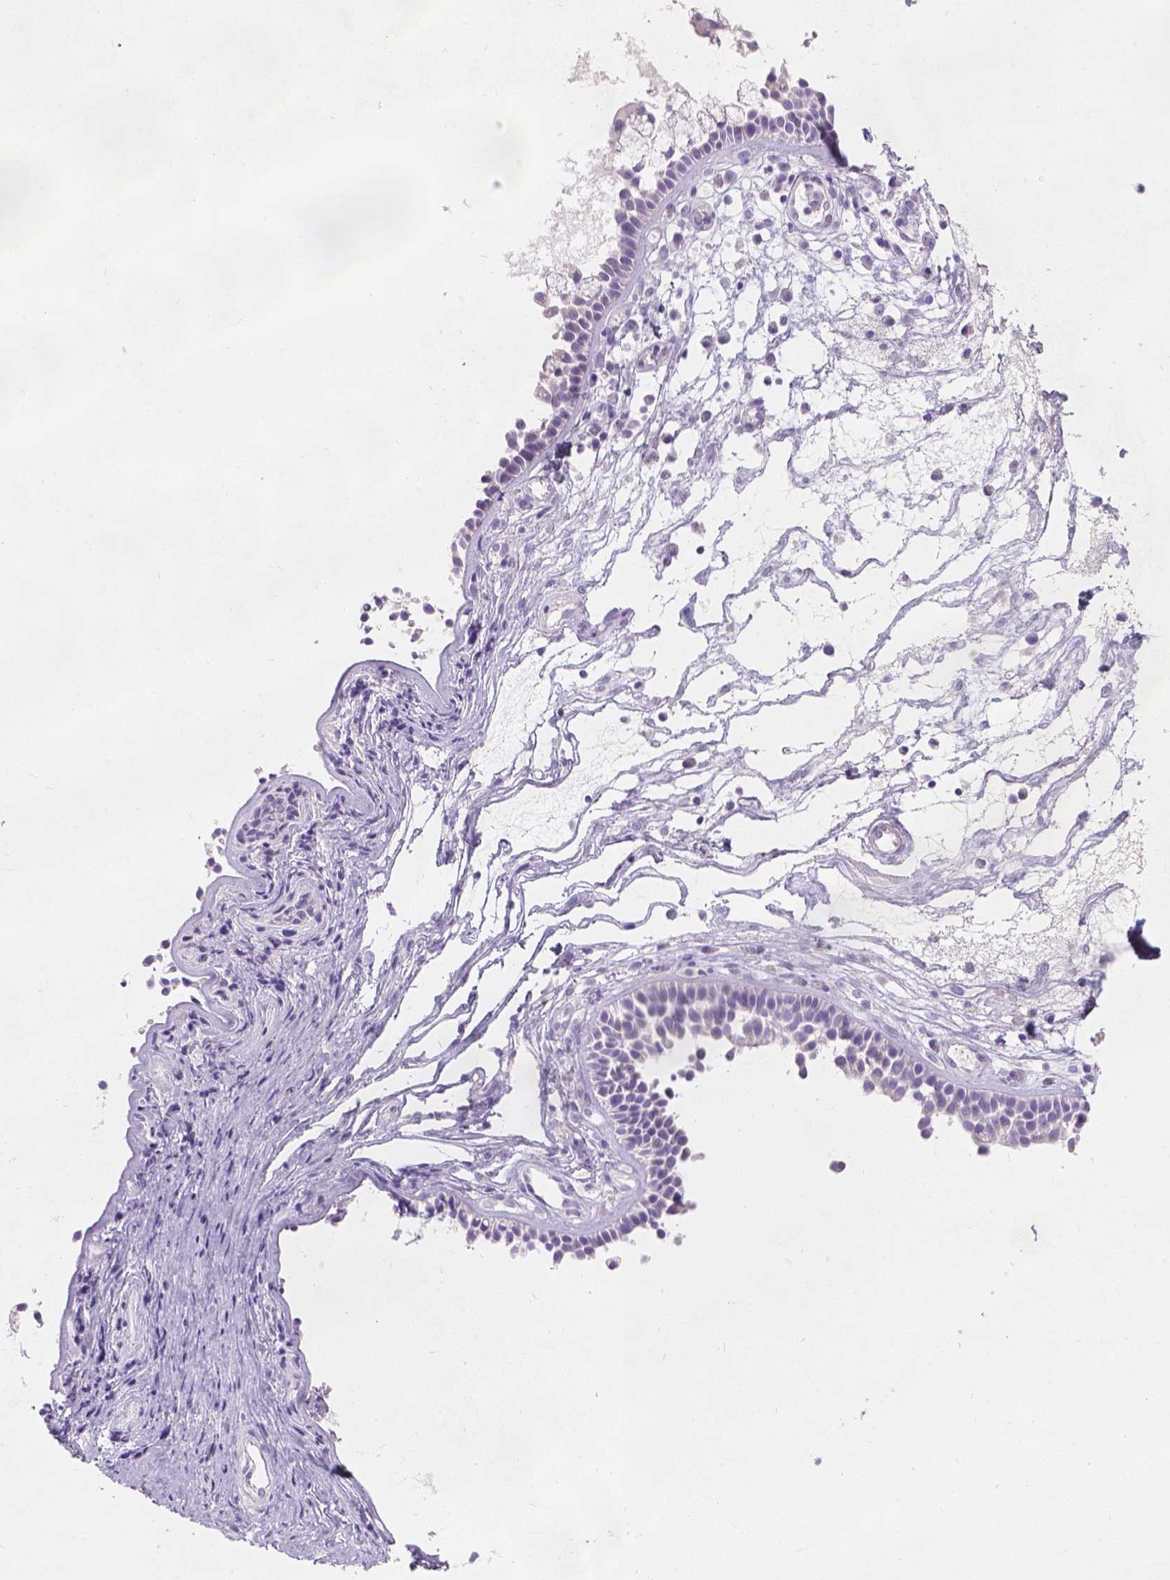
{"staining": {"intensity": "weak", "quantity": "<25%", "location": "cytoplasmic/membranous"}, "tissue": "nasopharynx", "cell_type": "Respiratory epithelial cells", "image_type": "normal", "snomed": [{"axis": "morphology", "description": "Normal tissue, NOS"}, {"axis": "topography", "description": "Nasopharynx"}], "caption": "DAB (3,3'-diaminobenzidine) immunohistochemical staining of unremarkable human nasopharynx shows no significant expression in respiratory epithelial cells.", "gene": "GAL3ST2", "patient": {"sex": "male", "age": 31}}